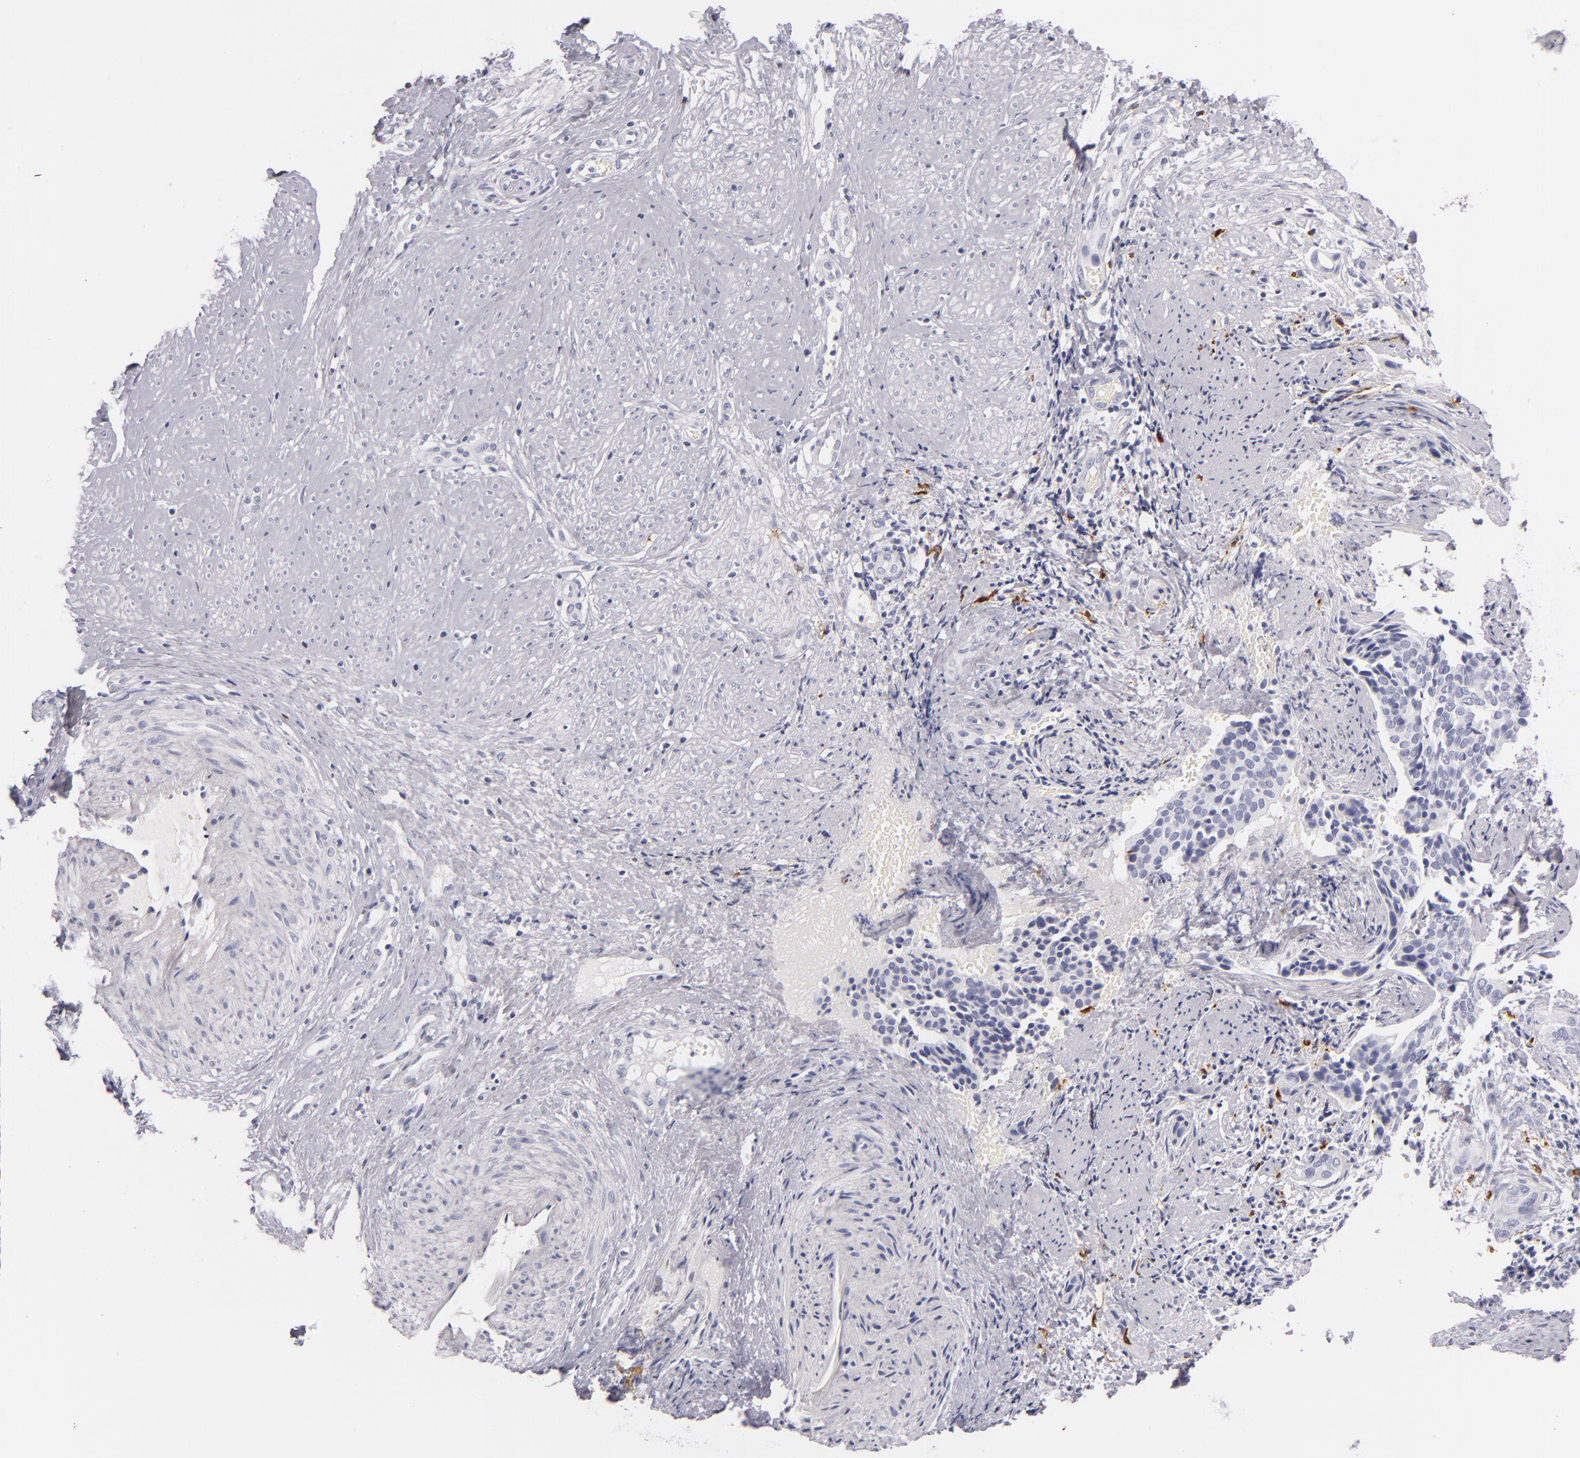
{"staining": {"intensity": "negative", "quantity": "none", "location": "none"}, "tissue": "cervical cancer", "cell_type": "Tumor cells", "image_type": "cancer", "snomed": [{"axis": "morphology", "description": "Squamous cell carcinoma, NOS"}, {"axis": "topography", "description": "Cervix"}], "caption": "Immunohistochemical staining of cervical cancer shows no significant positivity in tumor cells.", "gene": "CD207", "patient": {"sex": "female", "age": 31}}